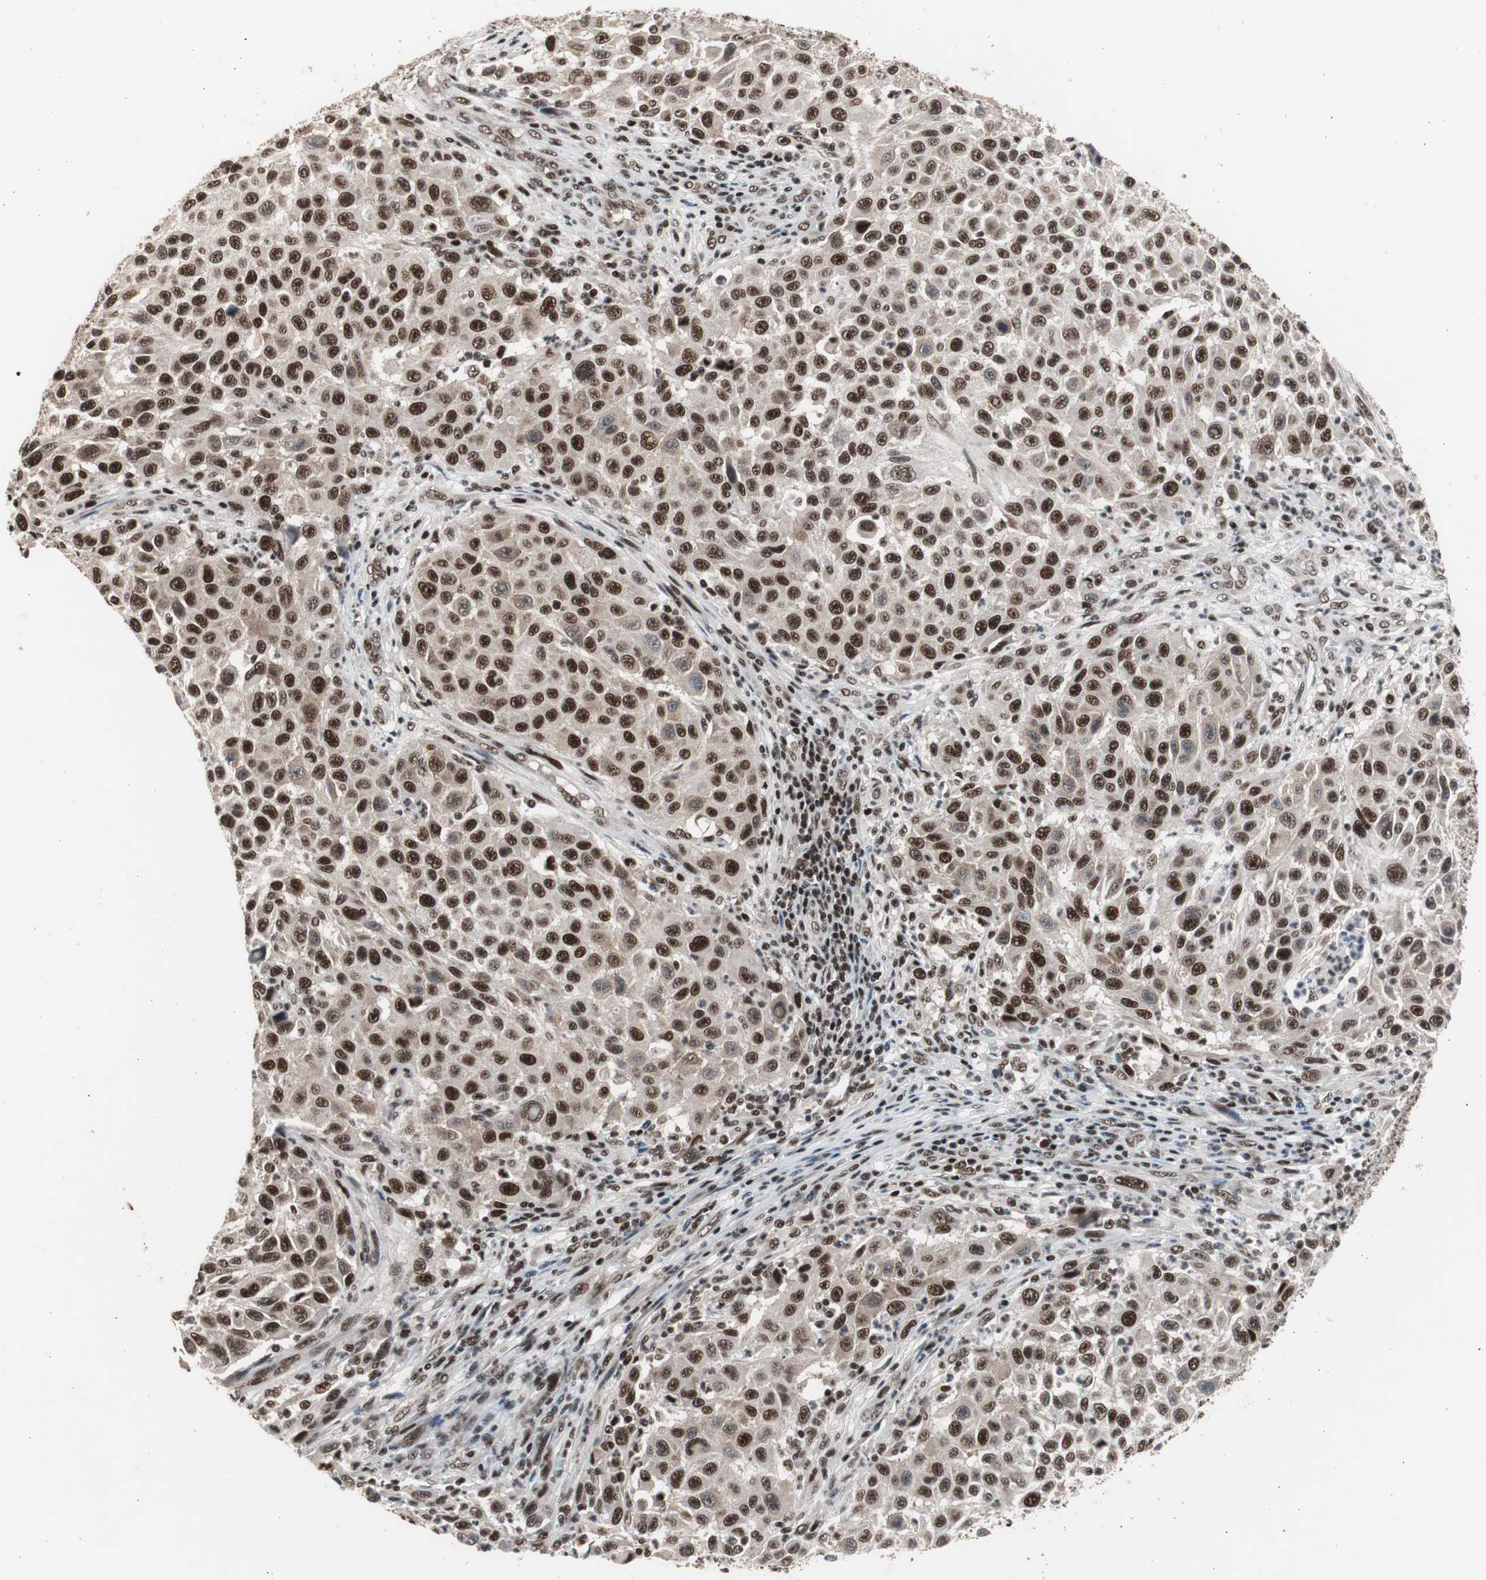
{"staining": {"intensity": "strong", "quantity": ">75%", "location": "nuclear"}, "tissue": "melanoma", "cell_type": "Tumor cells", "image_type": "cancer", "snomed": [{"axis": "morphology", "description": "Malignant melanoma, Metastatic site"}, {"axis": "topography", "description": "Lymph node"}], "caption": "Melanoma stained with immunohistochemistry (IHC) displays strong nuclear staining in about >75% of tumor cells.", "gene": "RPA1", "patient": {"sex": "male", "age": 61}}